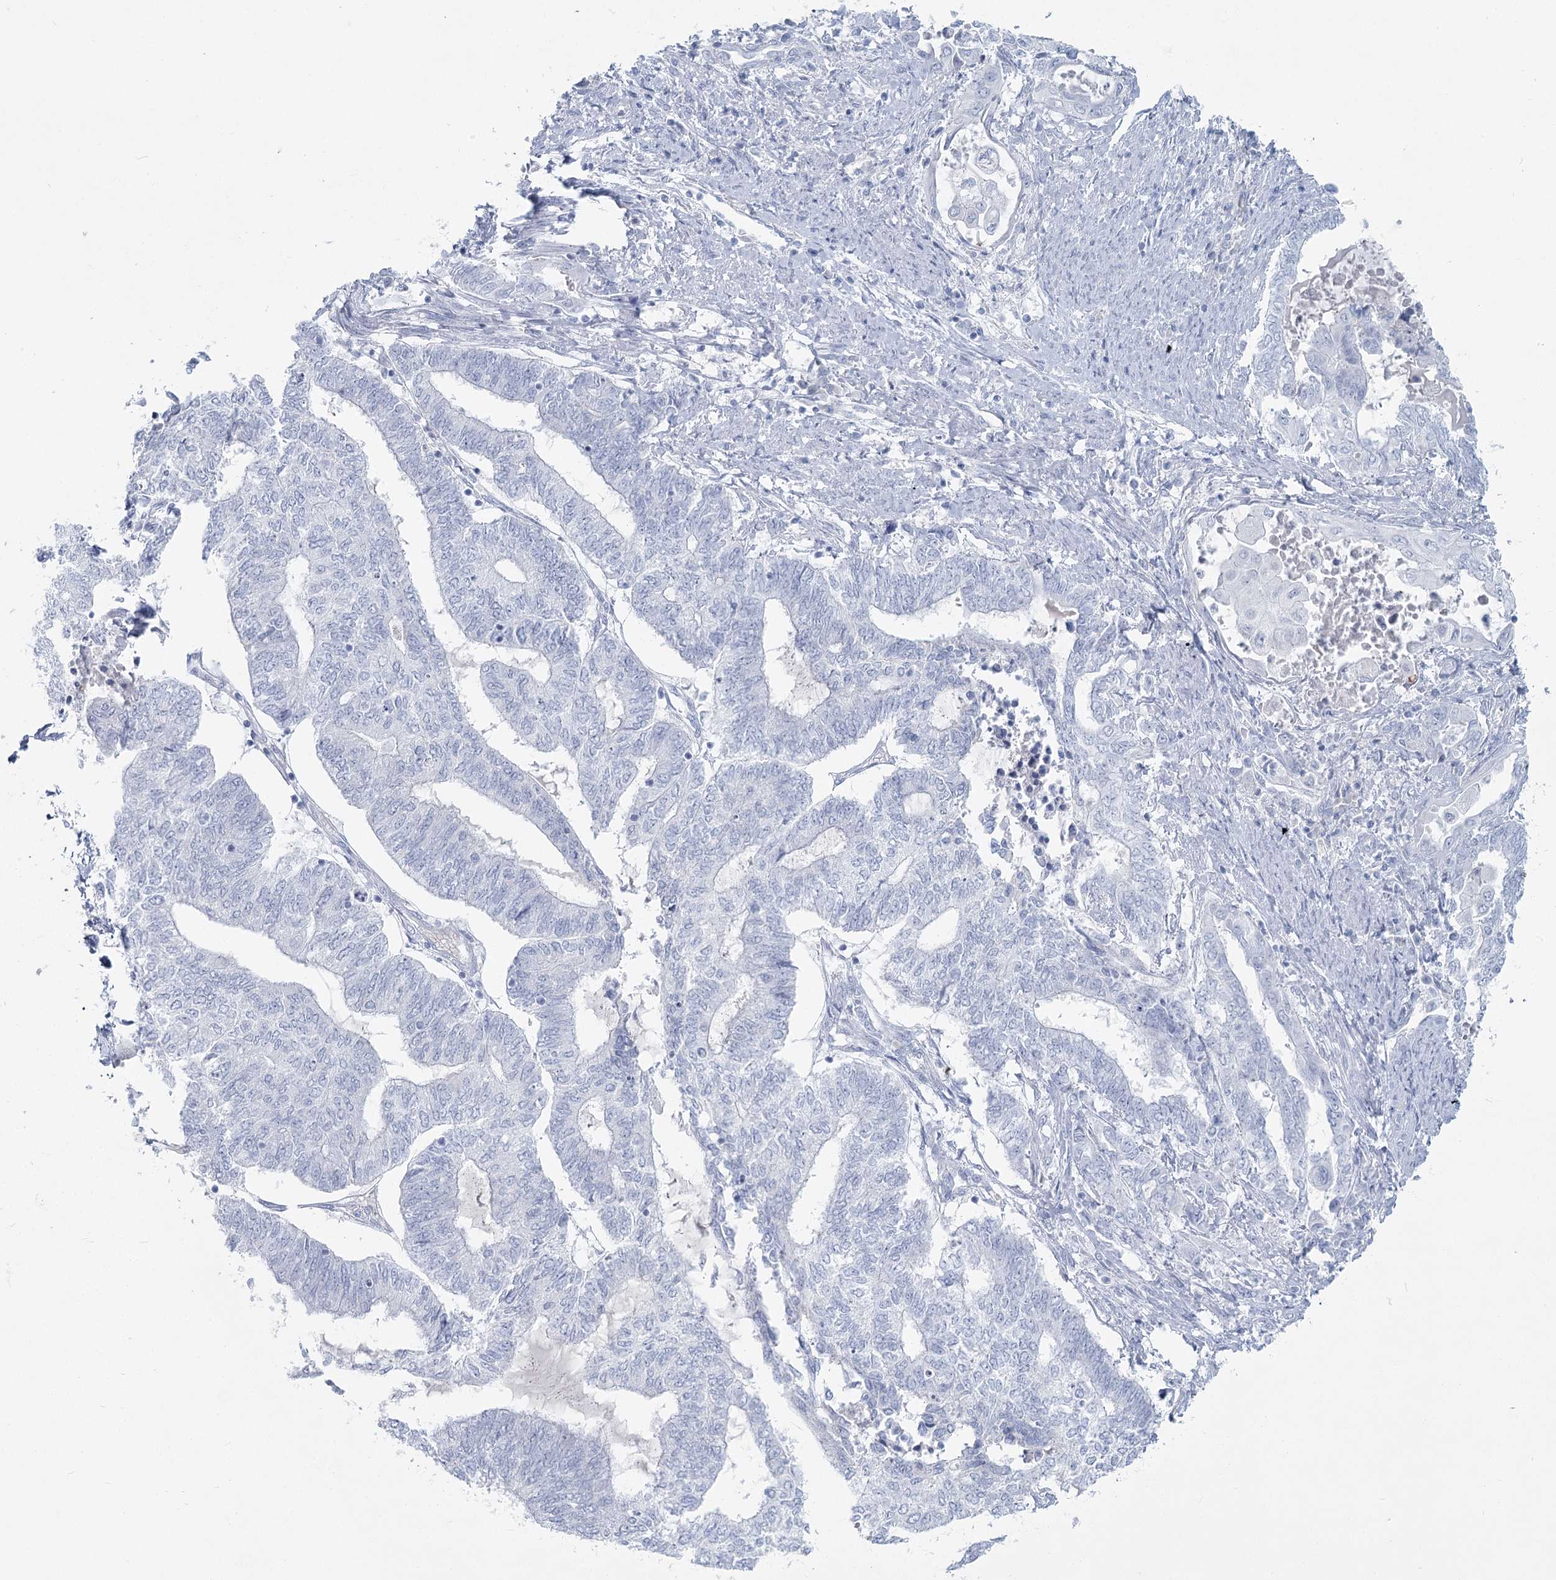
{"staining": {"intensity": "negative", "quantity": "none", "location": "none"}, "tissue": "endometrial cancer", "cell_type": "Tumor cells", "image_type": "cancer", "snomed": [{"axis": "morphology", "description": "Adenocarcinoma, NOS"}, {"axis": "topography", "description": "Uterus"}, {"axis": "topography", "description": "Endometrium"}], "caption": "Protein analysis of adenocarcinoma (endometrial) demonstrates no significant expression in tumor cells.", "gene": "IFIT5", "patient": {"sex": "female", "age": 70}}